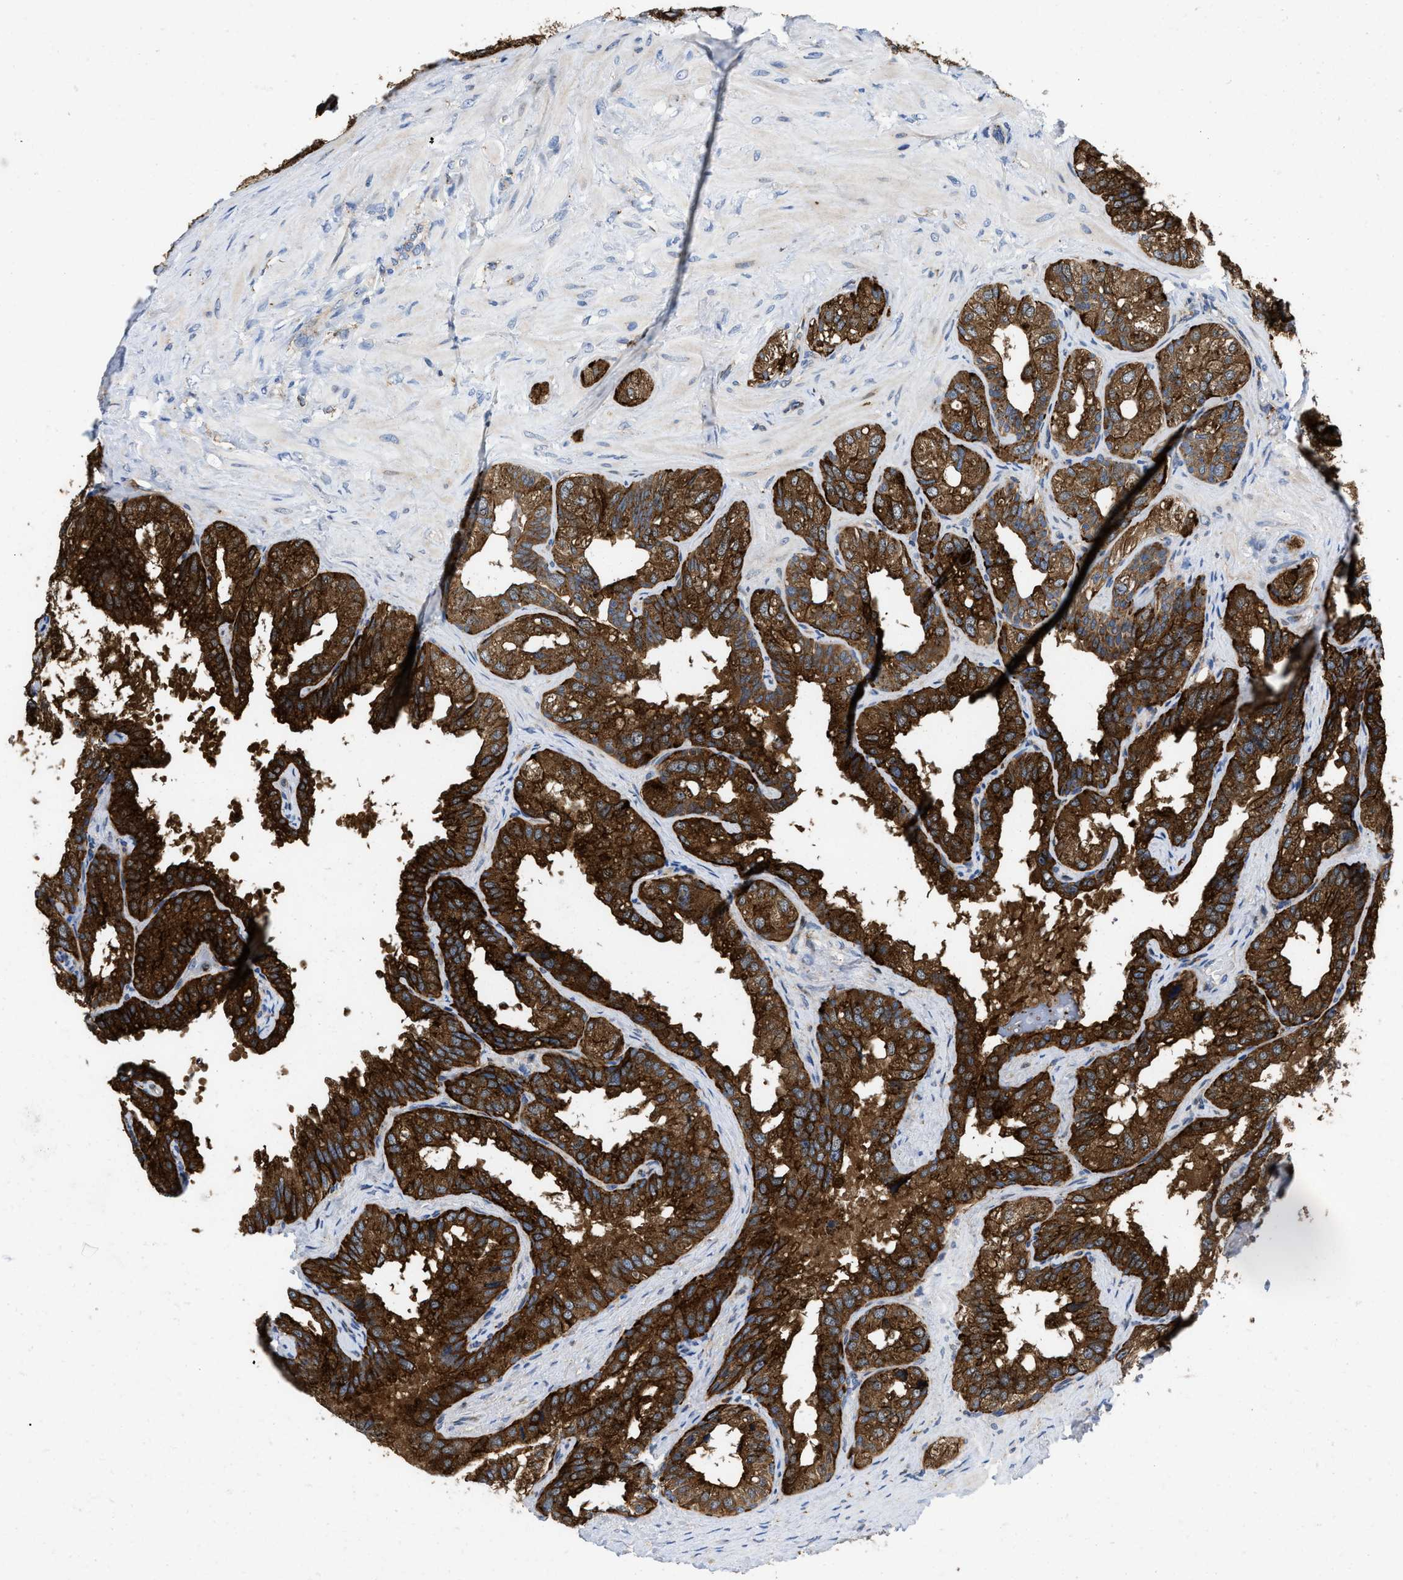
{"staining": {"intensity": "strong", "quantity": ">75%", "location": "cytoplasmic/membranous"}, "tissue": "seminal vesicle", "cell_type": "Glandular cells", "image_type": "normal", "snomed": [{"axis": "morphology", "description": "Normal tissue, NOS"}, {"axis": "topography", "description": "Seminal veicle"}], "caption": "A high-resolution histopathology image shows IHC staining of benign seminal vesicle, which shows strong cytoplasmic/membranous staining in approximately >75% of glandular cells.", "gene": "ENPP4", "patient": {"sex": "male", "age": 68}}